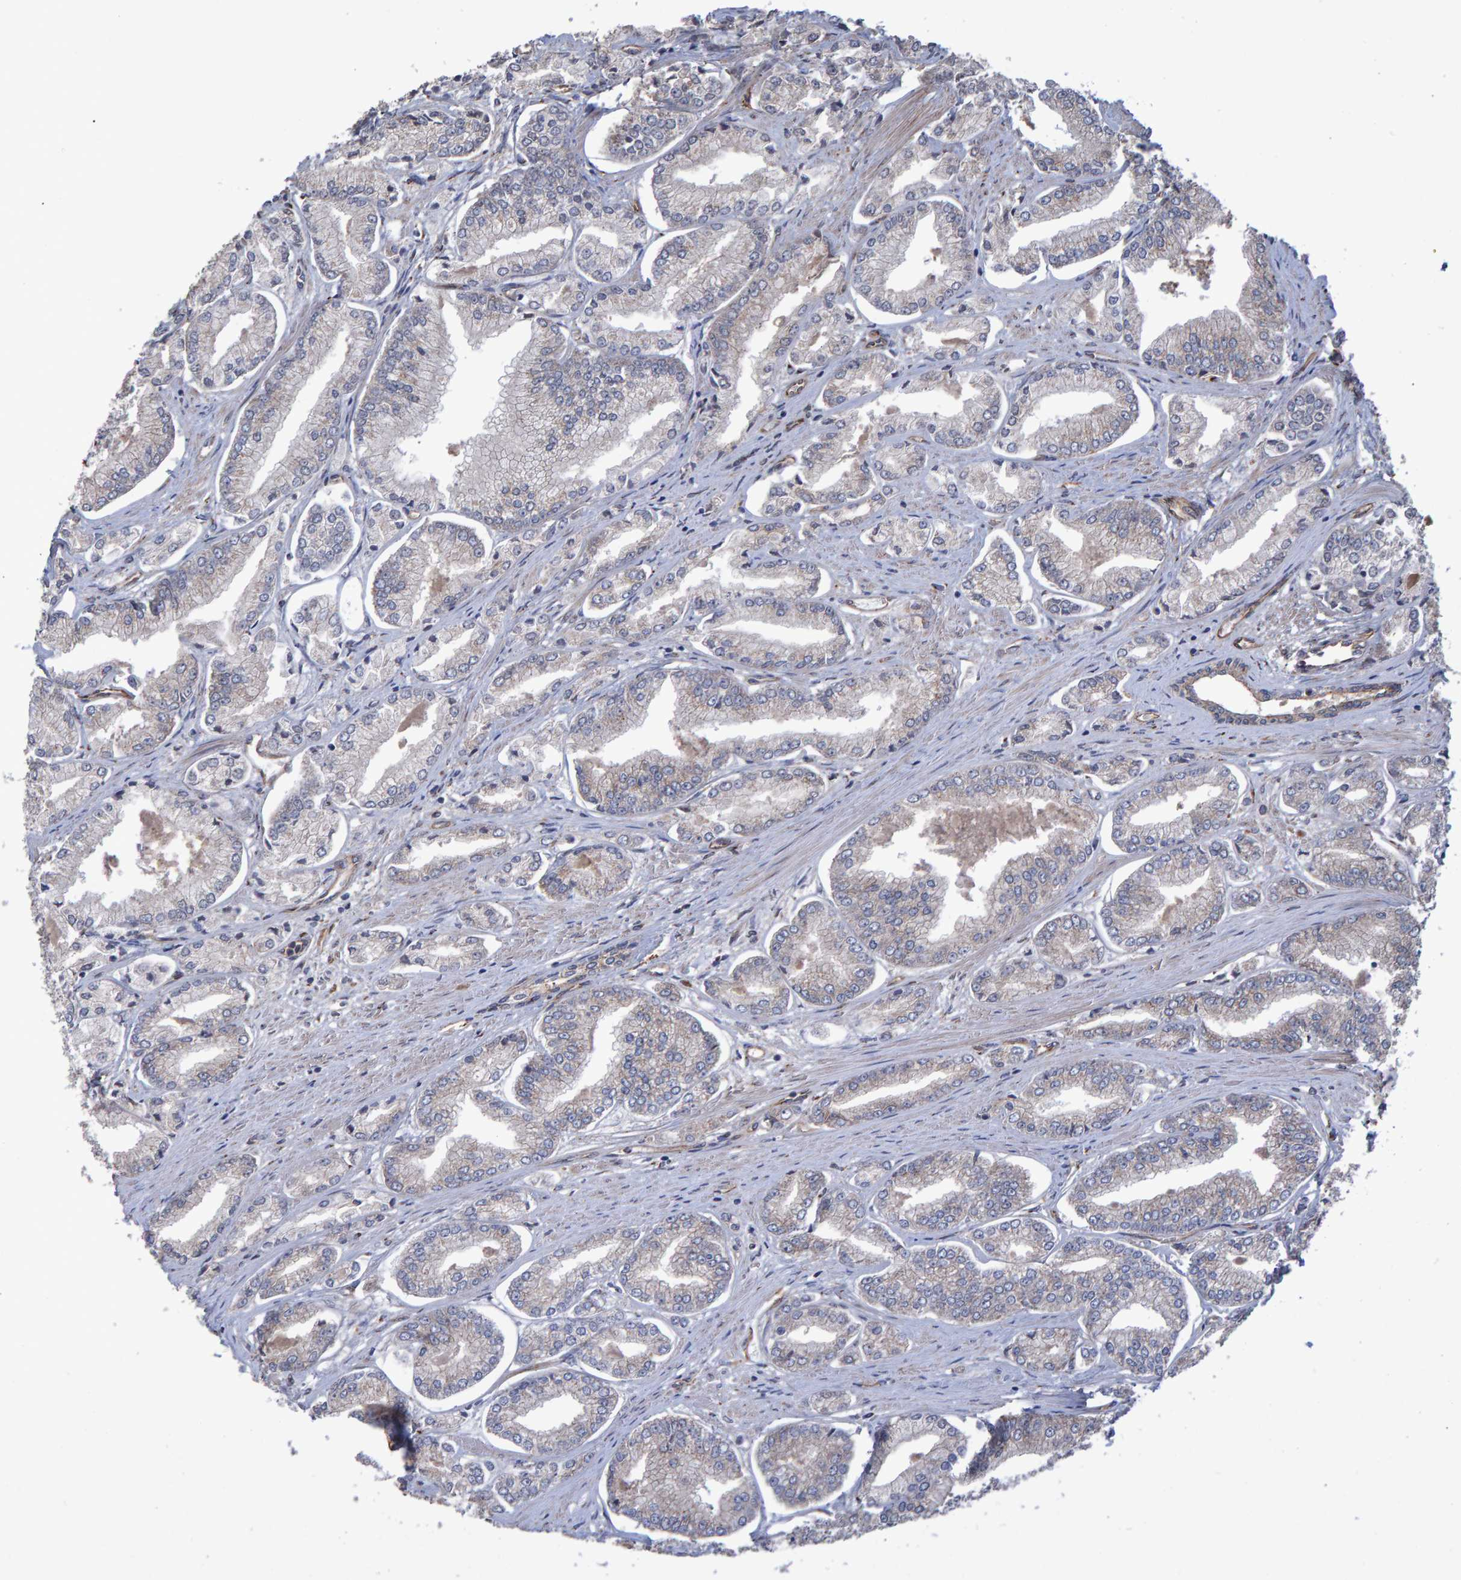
{"staining": {"intensity": "weak", "quantity": "<25%", "location": "cytoplasmic/membranous"}, "tissue": "prostate cancer", "cell_type": "Tumor cells", "image_type": "cancer", "snomed": [{"axis": "morphology", "description": "Adenocarcinoma, Low grade"}, {"axis": "topography", "description": "Prostate"}], "caption": "The photomicrograph shows no staining of tumor cells in low-grade adenocarcinoma (prostate).", "gene": "TRIM68", "patient": {"sex": "male", "age": 52}}